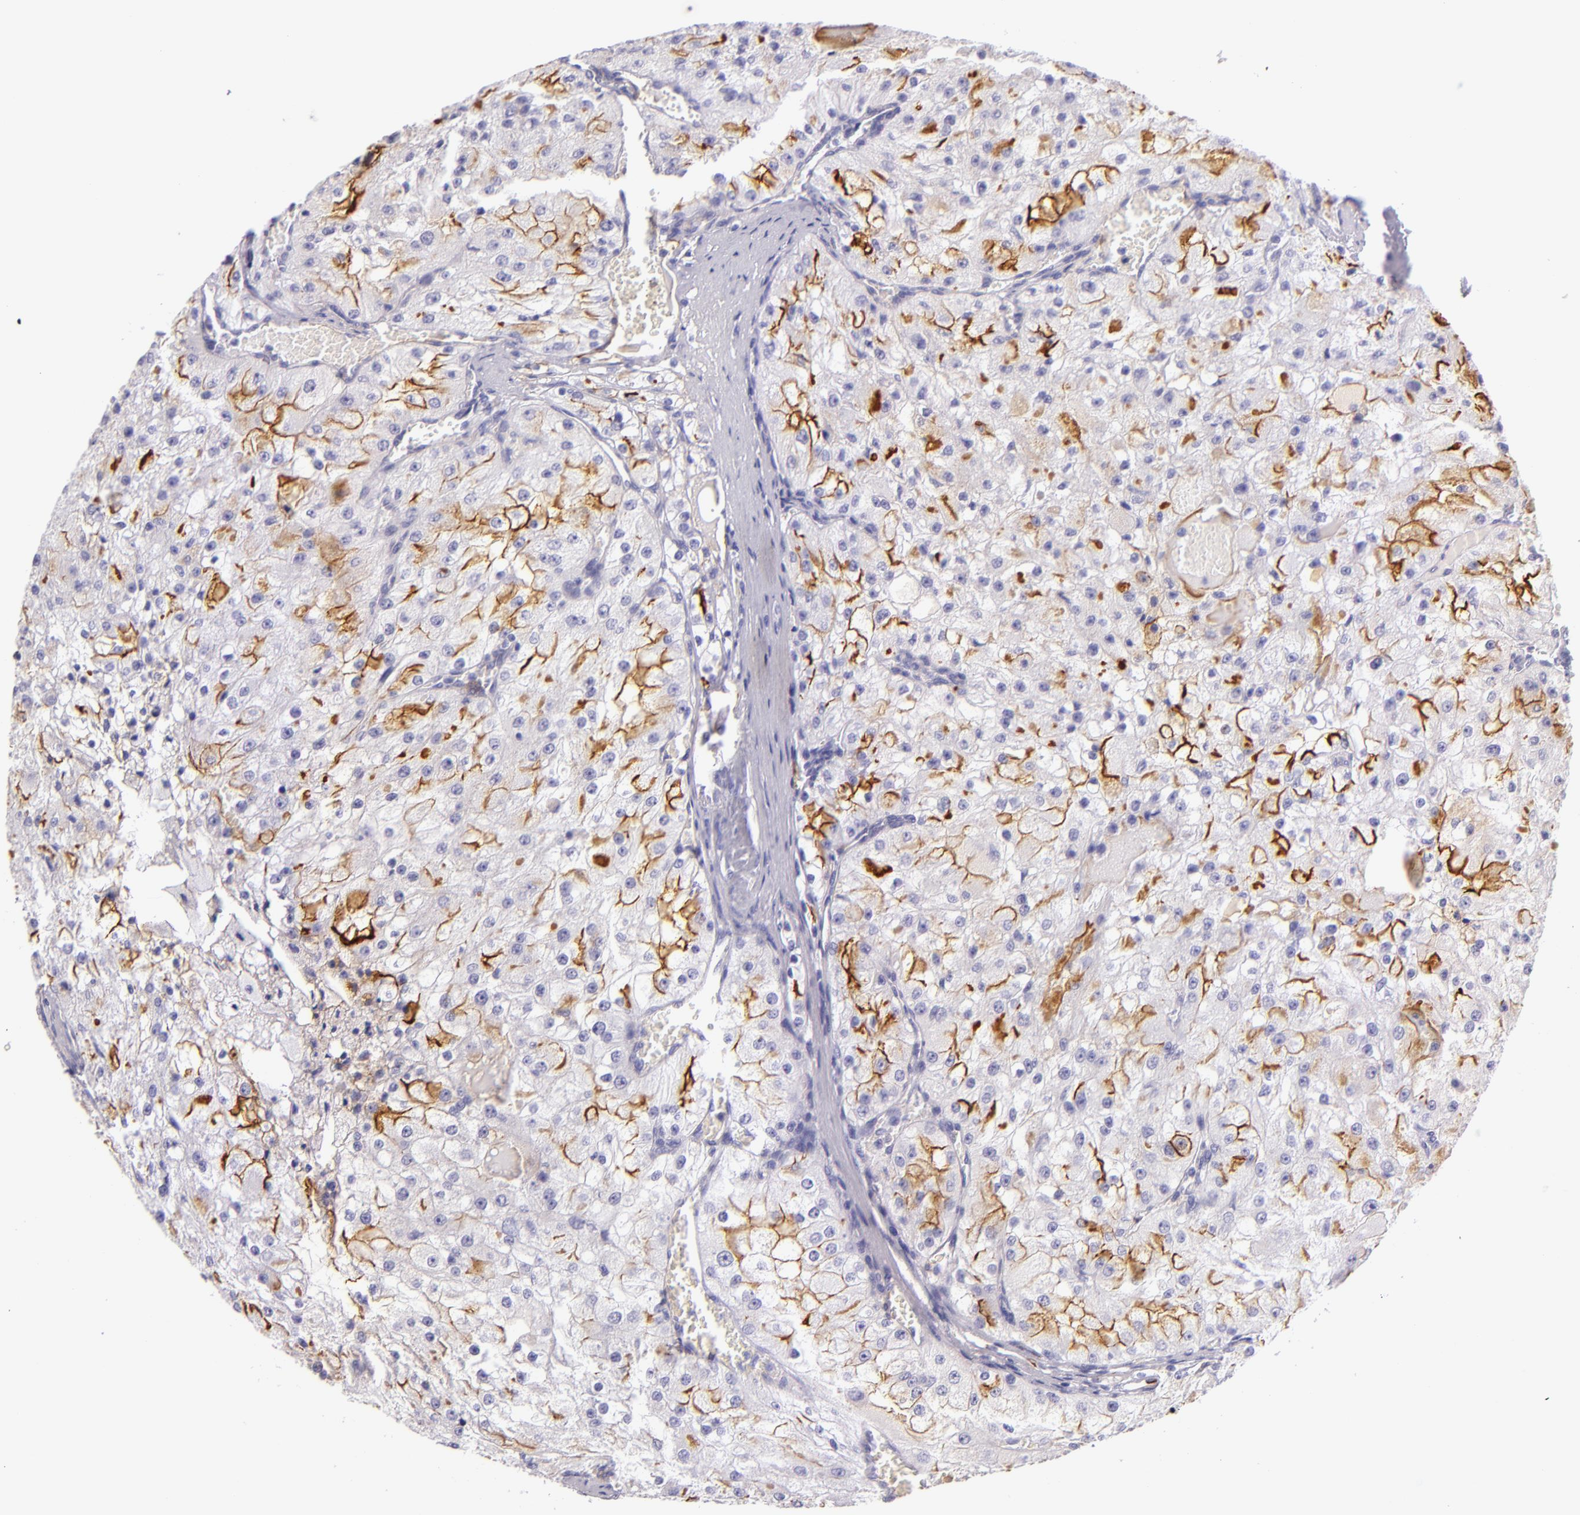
{"staining": {"intensity": "negative", "quantity": "none", "location": "none"}, "tissue": "renal cancer", "cell_type": "Tumor cells", "image_type": "cancer", "snomed": [{"axis": "morphology", "description": "Adenocarcinoma, NOS"}, {"axis": "topography", "description": "Kidney"}], "caption": "This is an immunohistochemistry (IHC) micrograph of human renal cancer (adenocarcinoma). There is no positivity in tumor cells.", "gene": "ICAM1", "patient": {"sex": "female", "age": 74}}